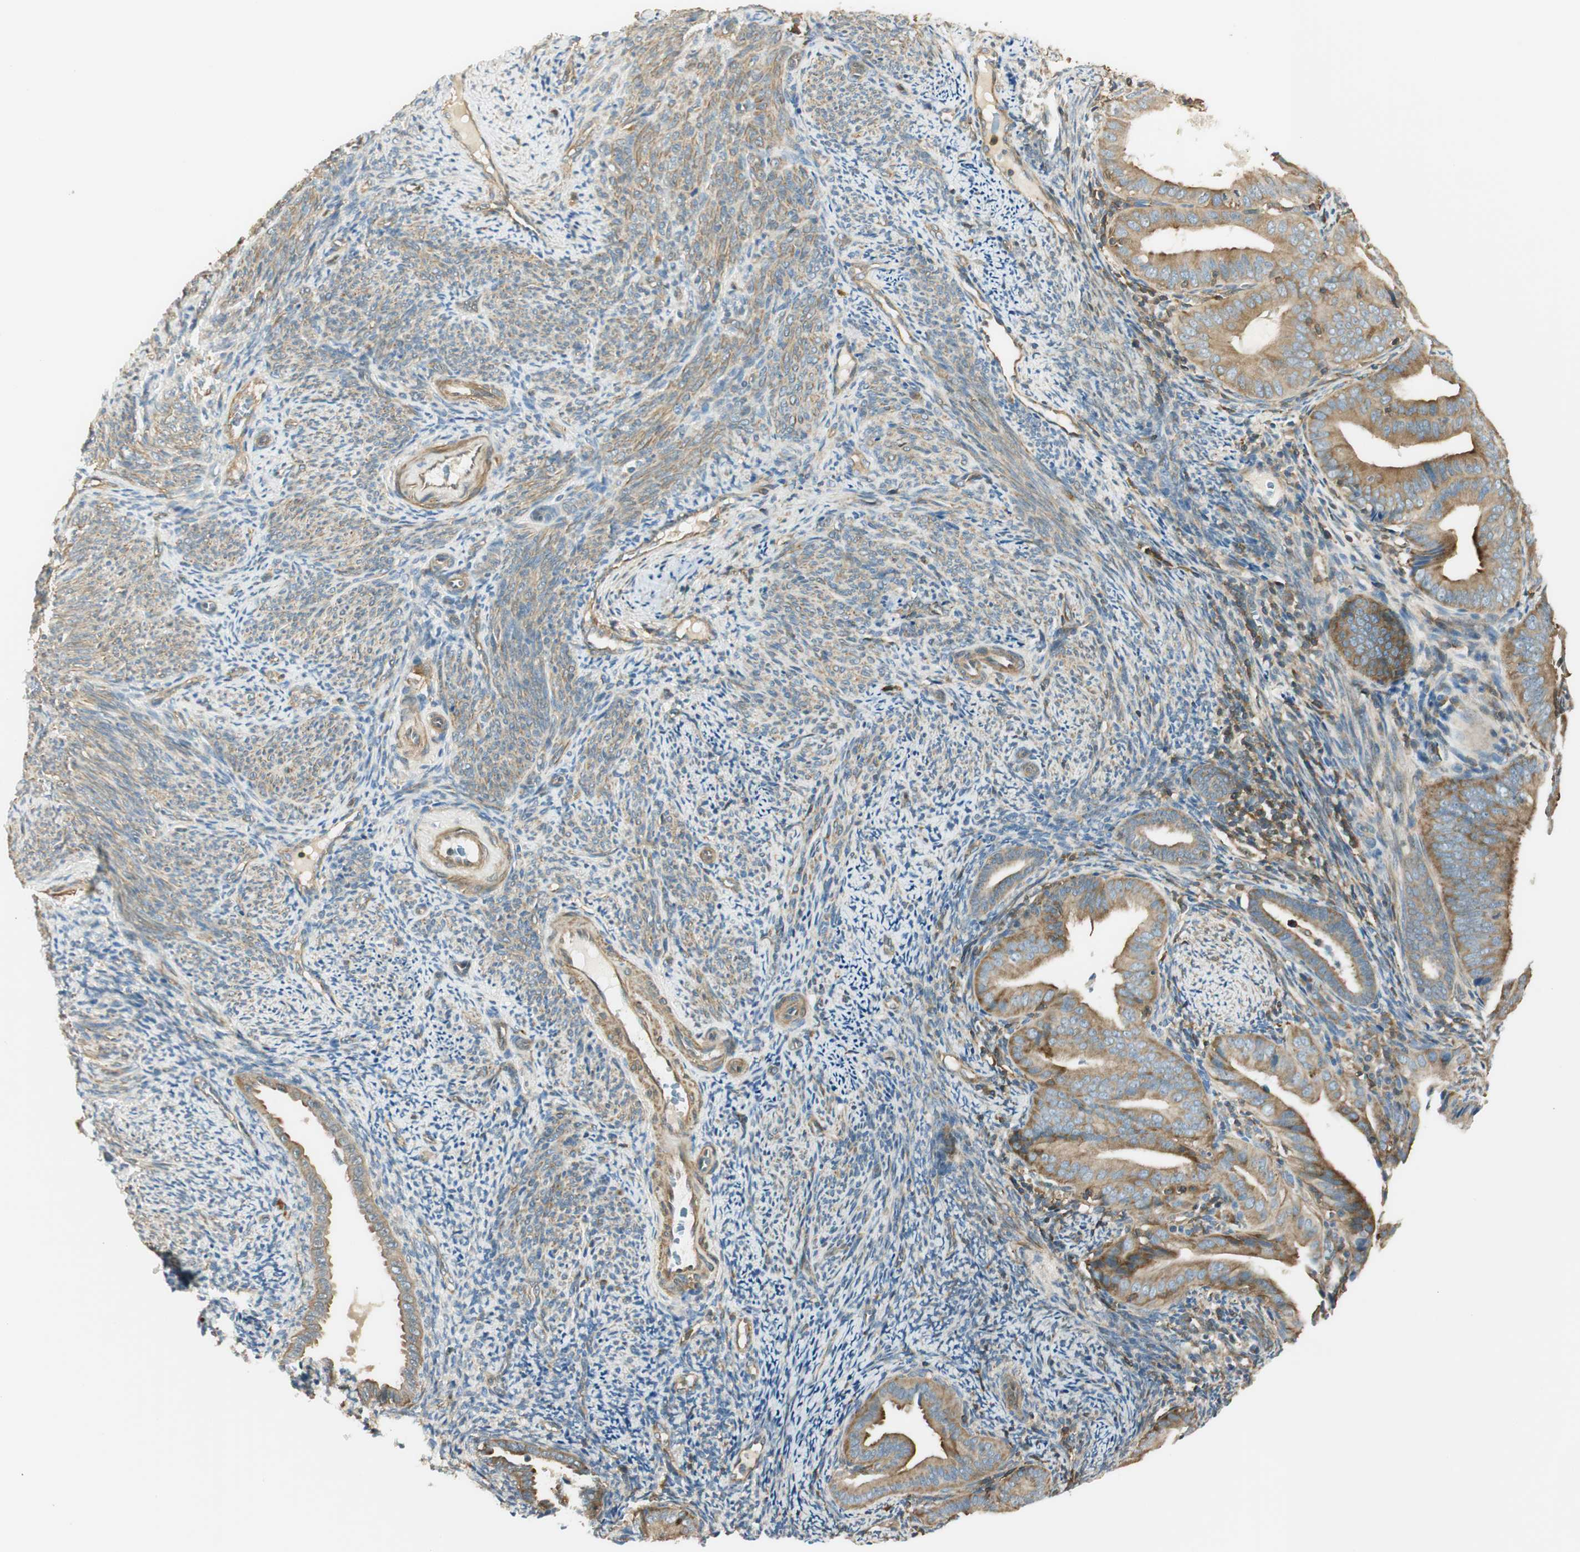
{"staining": {"intensity": "moderate", "quantity": ">75%", "location": "cytoplasmic/membranous"}, "tissue": "endometrial cancer", "cell_type": "Tumor cells", "image_type": "cancer", "snomed": [{"axis": "morphology", "description": "Adenocarcinoma, NOS"}, {"axis": "topography", "description": "Endometrium"}], "caption": "An IHC micrograph of neoplastic tissue is shown. Protein staining in brown highlights moderate cytoplasmic/membranous positivity in adenocarcinoma (endometrial) within tumor cells.", "gene": "PI4K2B", "patient": {"sex": "female", "age": 58}}